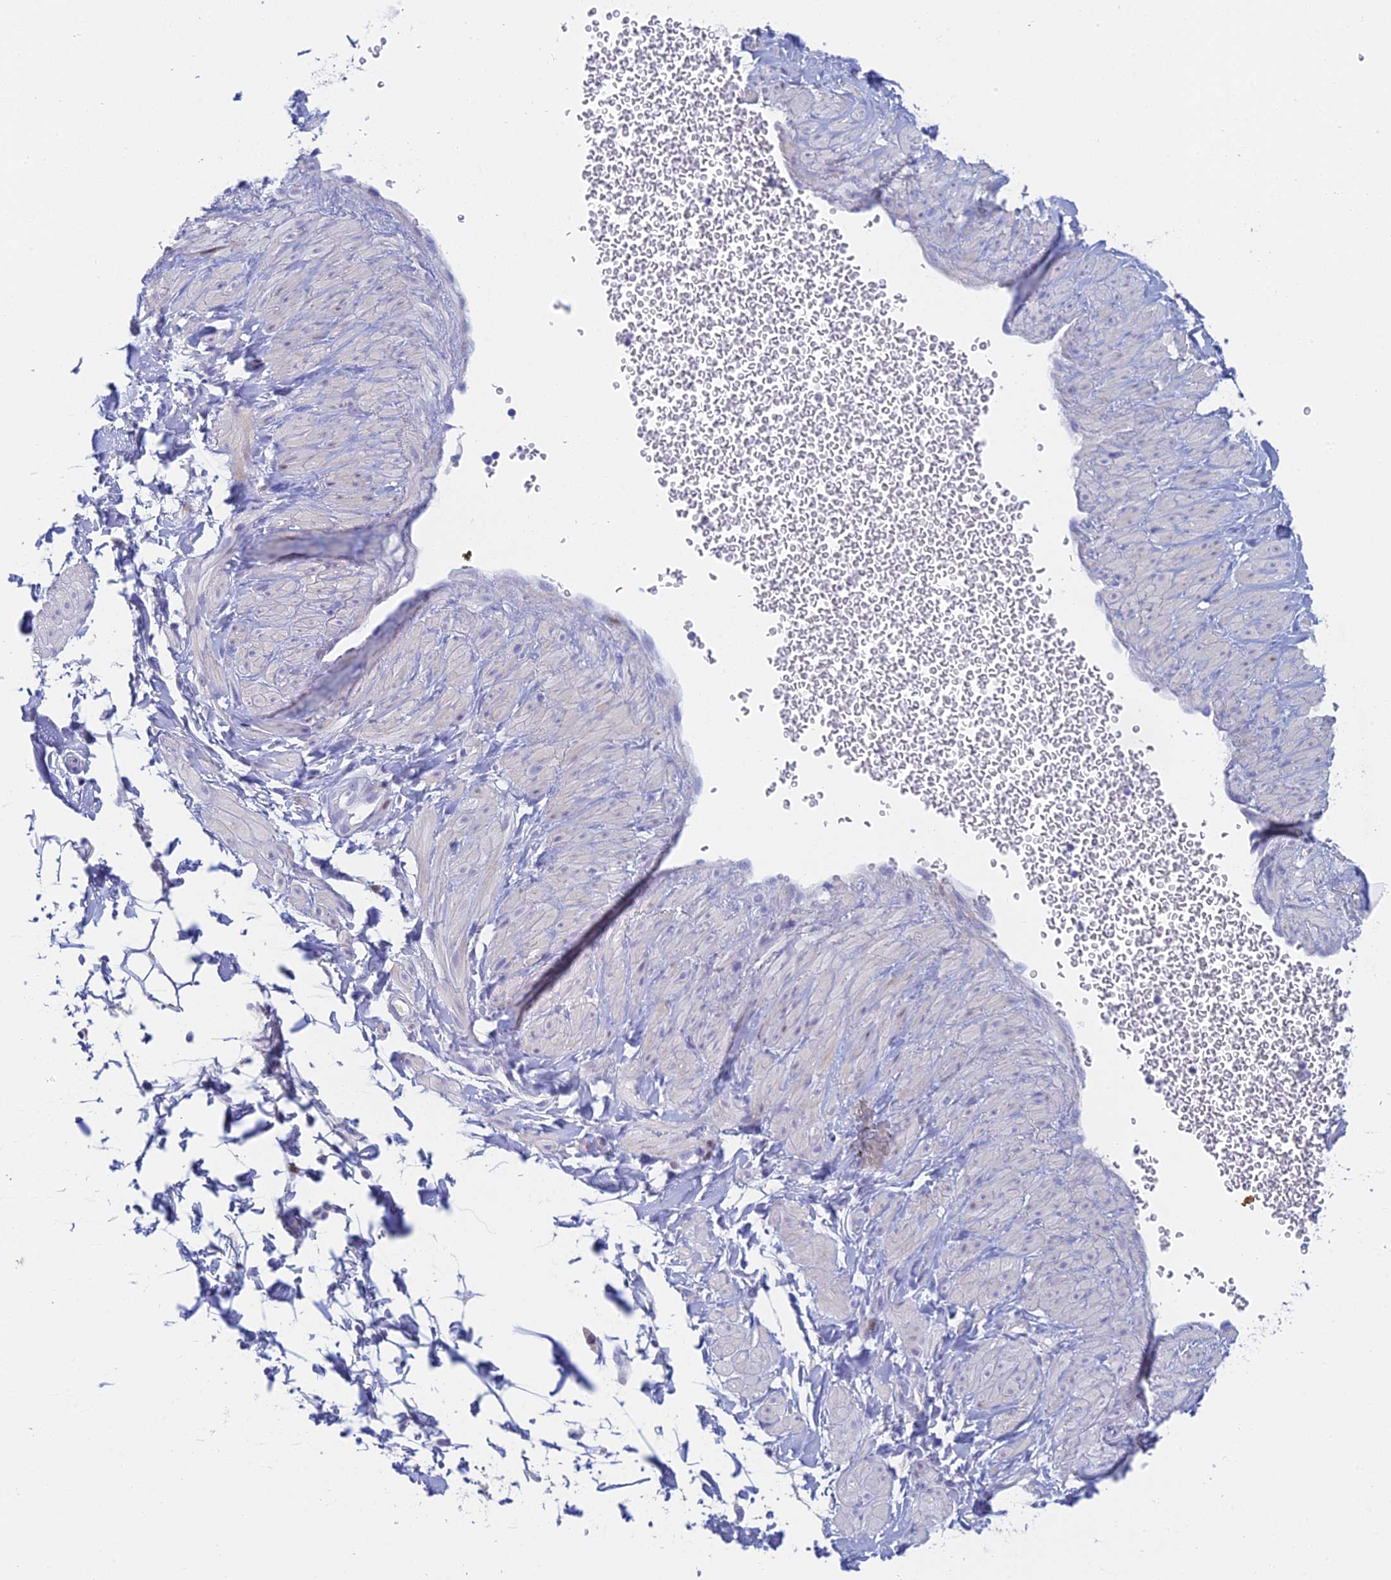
{"staining": {"intensity": "negative", "quantity": "none", "location": "none"}, "tissue": "adipose tissue", "cell_type": "Adipocytes", "image_type": "normal", "snomed": [{"axis": "morphology", "description": "Normal tissue, NOS"}, {"axis": "topography", "description": "Soft tissue"}, {"axis": "topography", "description": "Adipose tissue"}, {"axis": "topography", "description": "Vascular tissue"}, {"axis": "topography", "description": "Peripheral nerve tissue"}], "caption": "Histopathology image shows no protein expression in adipocytes of normal adipose tissue.", "gene": "REXO5", "patient": {"sex": "male", "age": 74}}